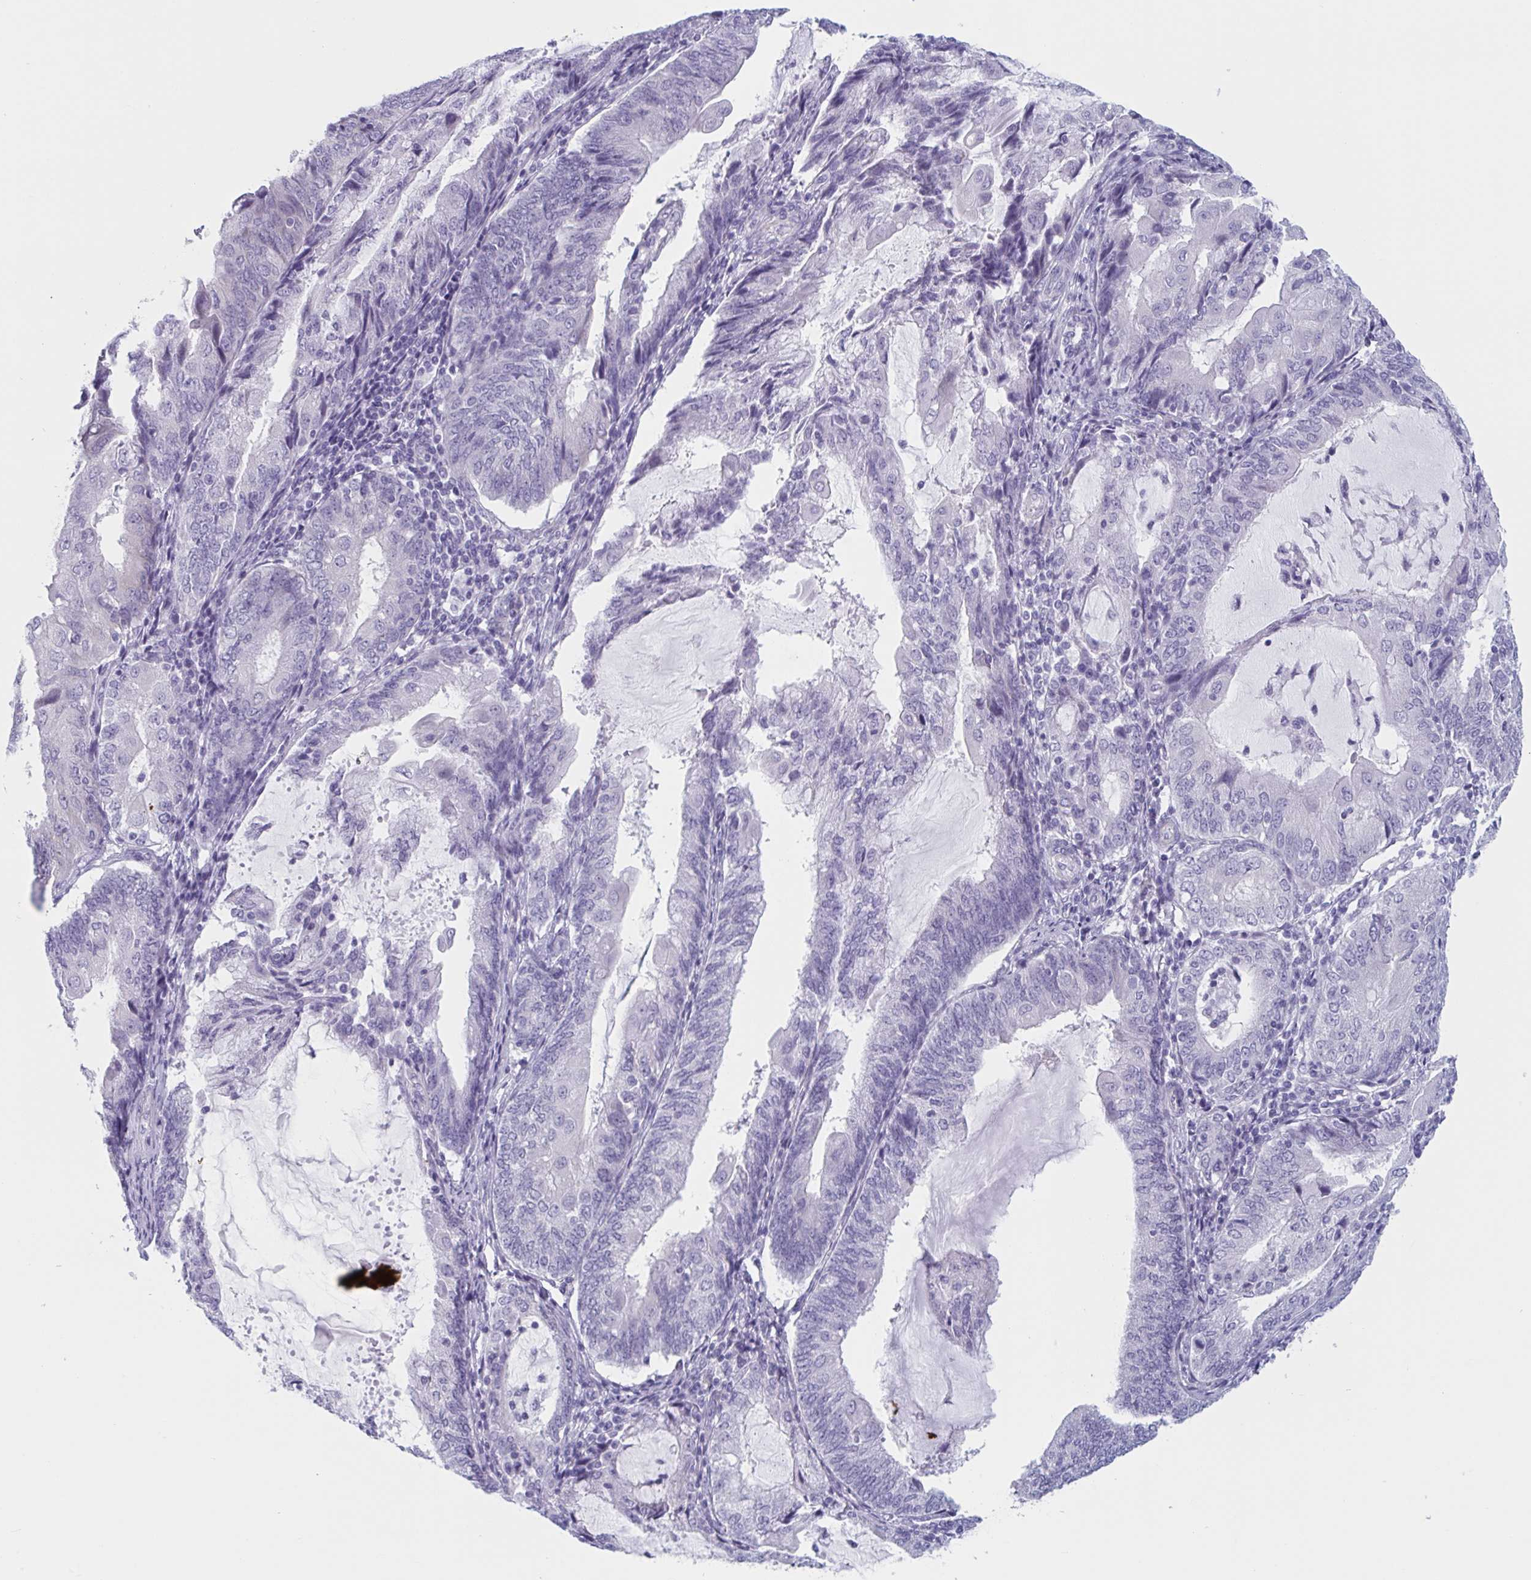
{"staining": {"intensity": "negative", "quantity": "none", "location": "none"}, "tissue": "endometrial cancer", "cell_type": "Tumor cells", "image_type": "cancer", "snomed": [{"axis": "morphology", "description": "Adenocarcinoma, NOS"}, {"axis": "topography", "description": "Endometrium"}], "caption": "An image of human endometrial cancer is negative for staining in tumor cells.", "gene": "HSD11B2", "patient": {"sex": "female", "age": 81}}